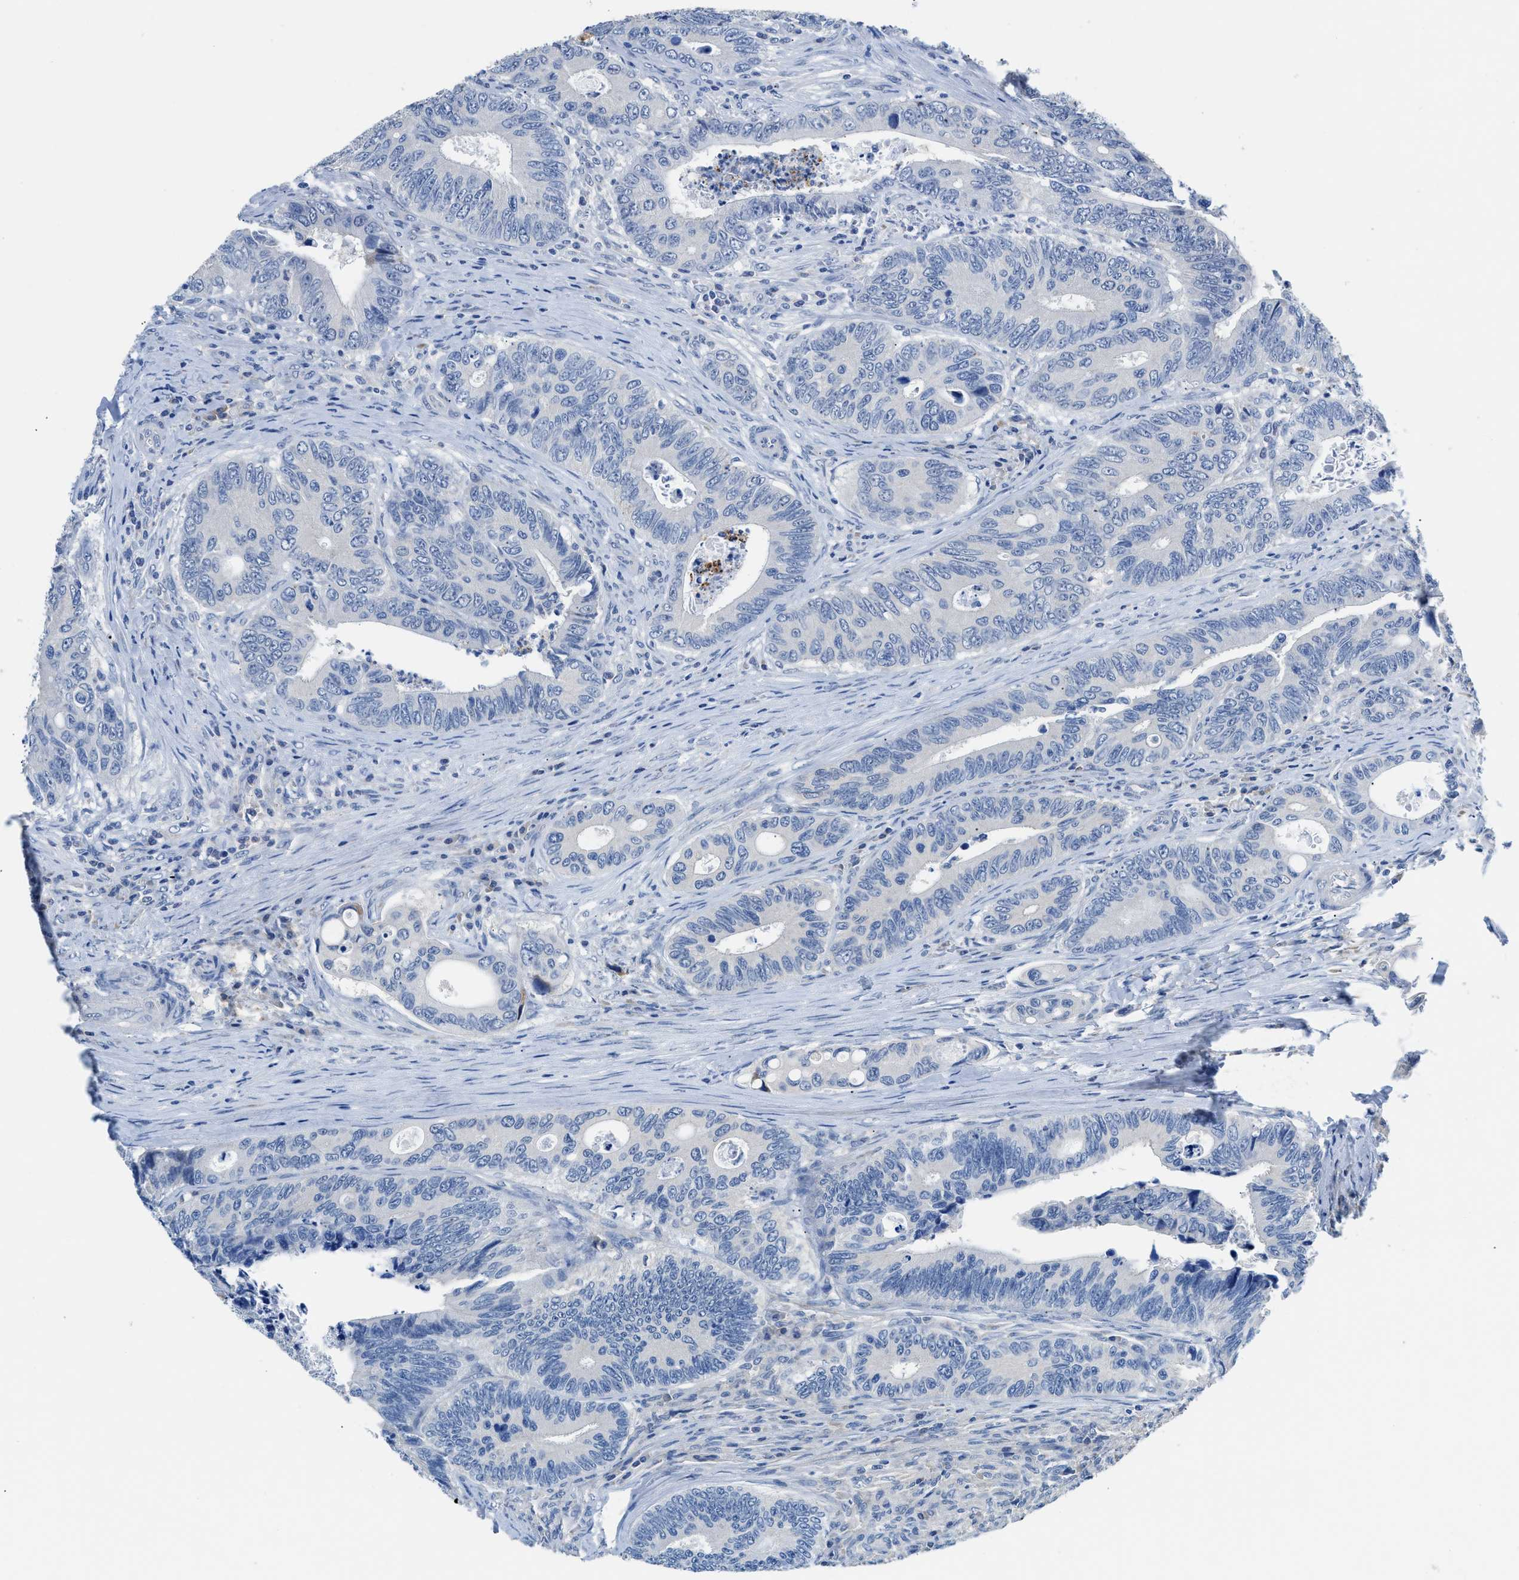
{"staining": {"intensity": "negative", "quantity": "none", "location": "none"}, "tissue": "colorectal cancer", "cell_type": "Tumor cells", "image_type": "cancer", "snomed": [{"axis": "morphology", "description": "Inflammation, NOS"}, {"axis": "morphology", "description": "Adenocarcinoma, NOS"}, {"axis": "topography", "description": "Colon"}], "caption": "The immunohistochemistry (IHC) image has no significant expression in tumor cells of colorectal adenocarcinoma tissue. (DAB (3,3'-diaminobenzidine) immunohistochemistry, high magnification).", "gene": "SLC10A6", "patient": {"sex": "male", "age": 72}}